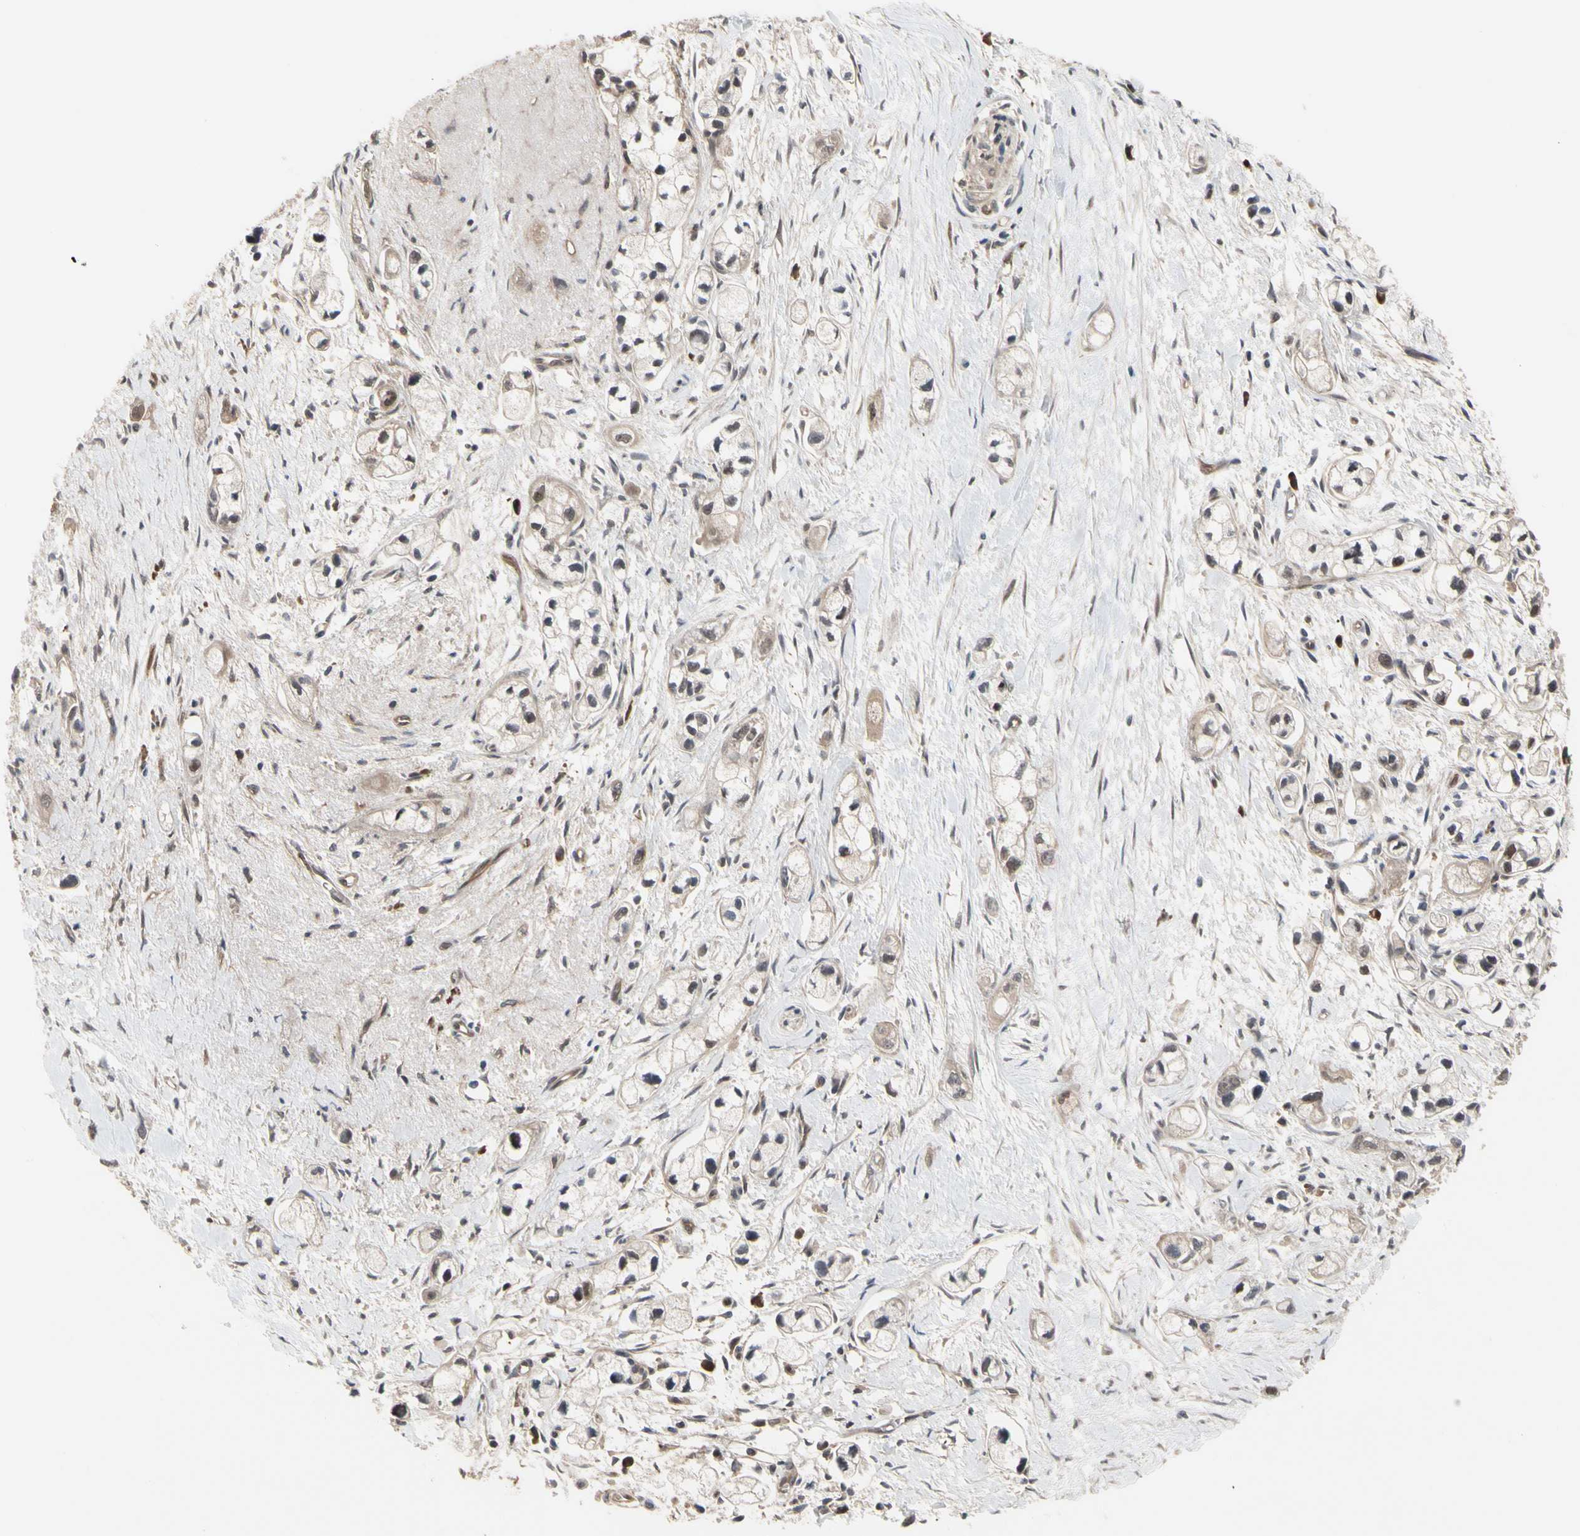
{"staining": {"intensity": "weak", "quantity": ">75%", "location": "cytoplasmic/membranous"}, "tissue": "pancreatic cancer", "cell_type": "Tumor cells", "image_type": "cancer", "snomed": [{"axis": "morphology", "description": "Adenocarcinoma, NOS"}, {"axis": "topography", "description": "Pancreas"}], "caption": "Human pancreatic cancer stained with a protein marker reveals weak staining in tumor cells.", "gene": "CYTIP", "patient": {"sex": "male", "age": 74}}